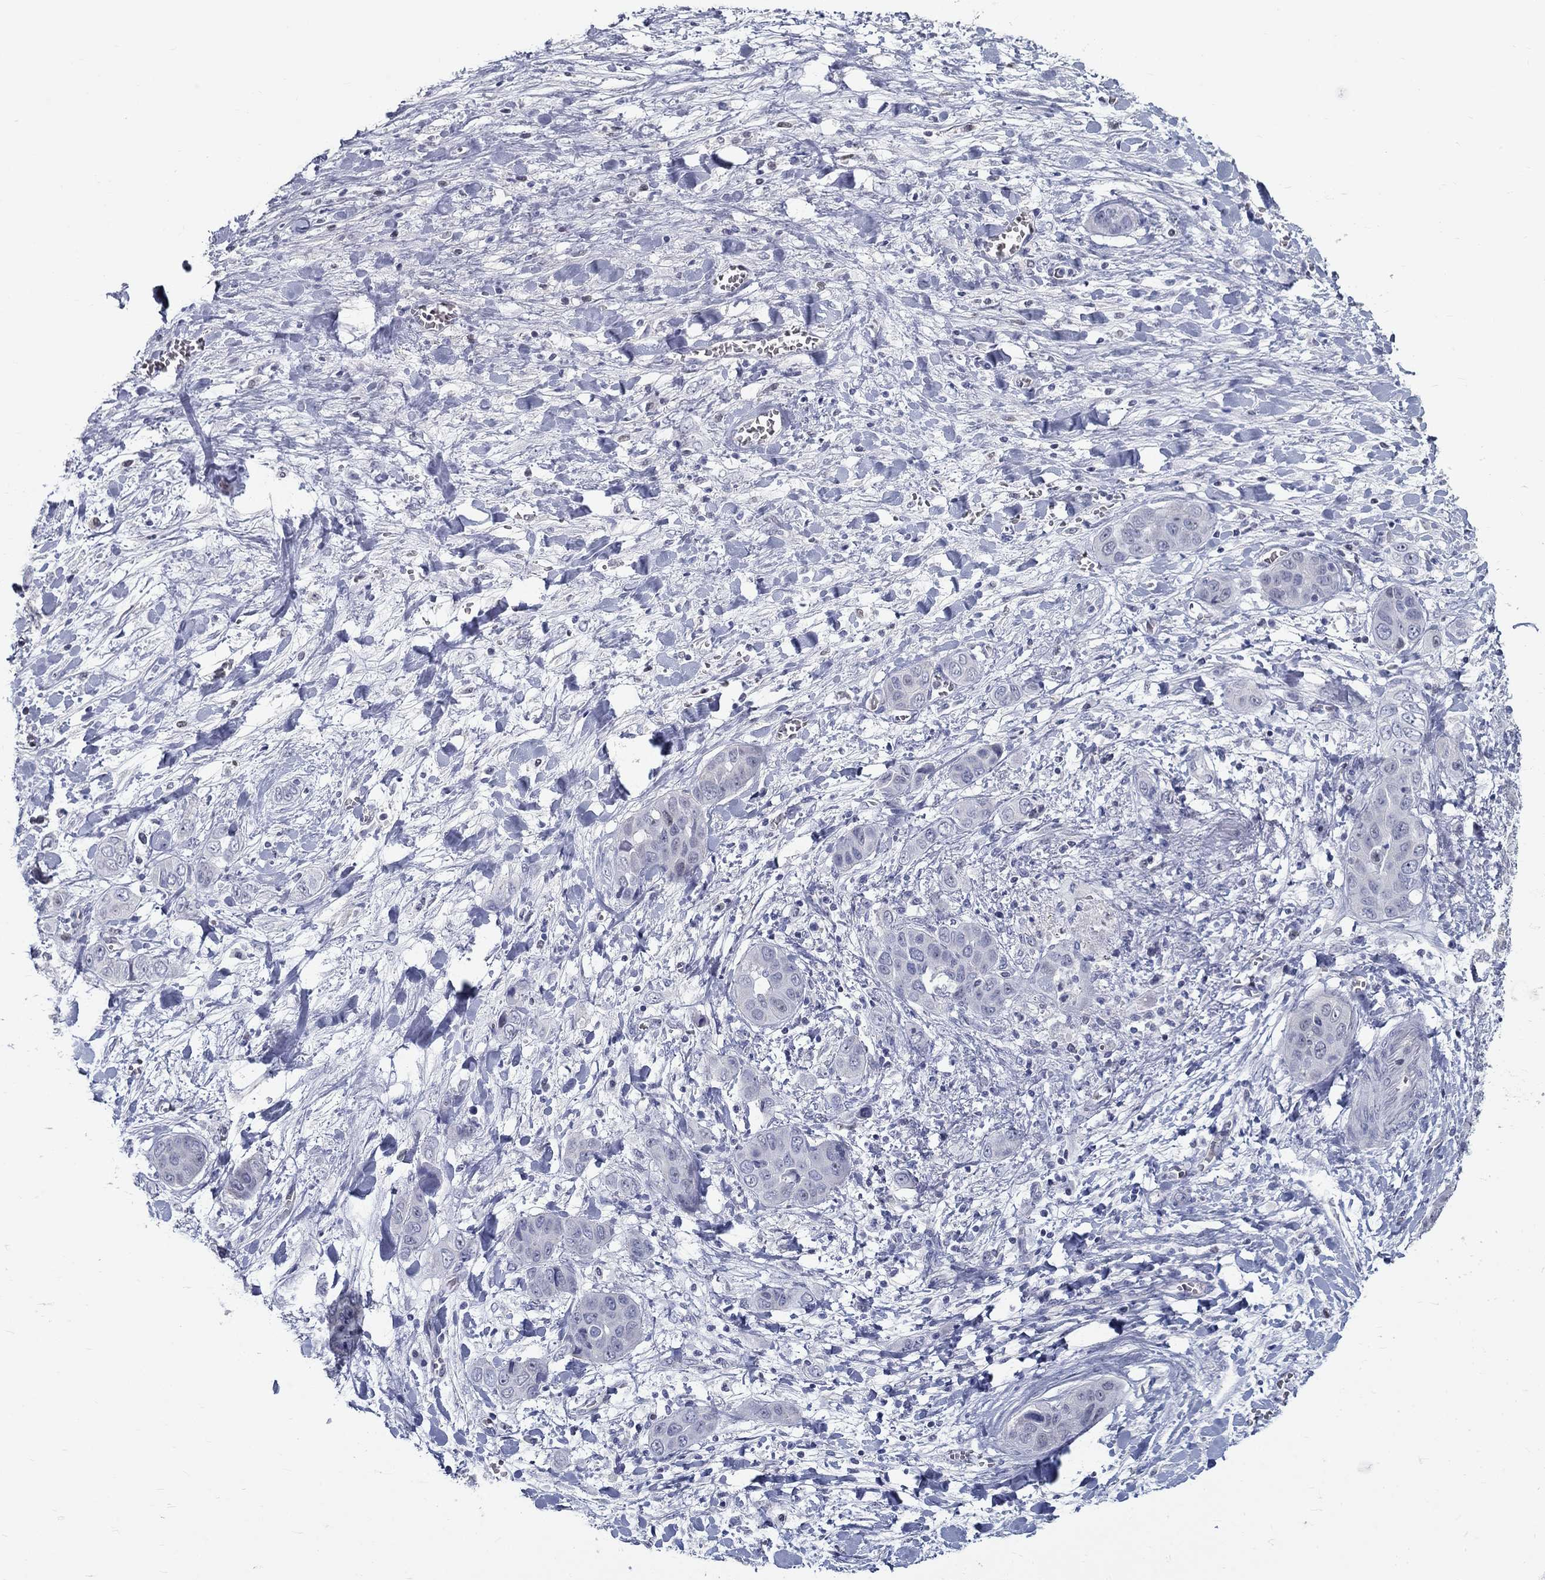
{"staining": {"intensity": "negative", "quantity": "none", "location": "none"}, "tissue": "liver cancer", "cell_type": "Tumor cells", "image_type": "cancer", "snomed": [{"axis": "morphology", "description": "Cholangiocarcinoma"}, {"axis": "topography", "description": "Liver"}], "caption": "There is no significant staining in tumor cells of liver cancer.", "gene": "GUCA1A", "patient": {"sex": "female", "age": 52}}